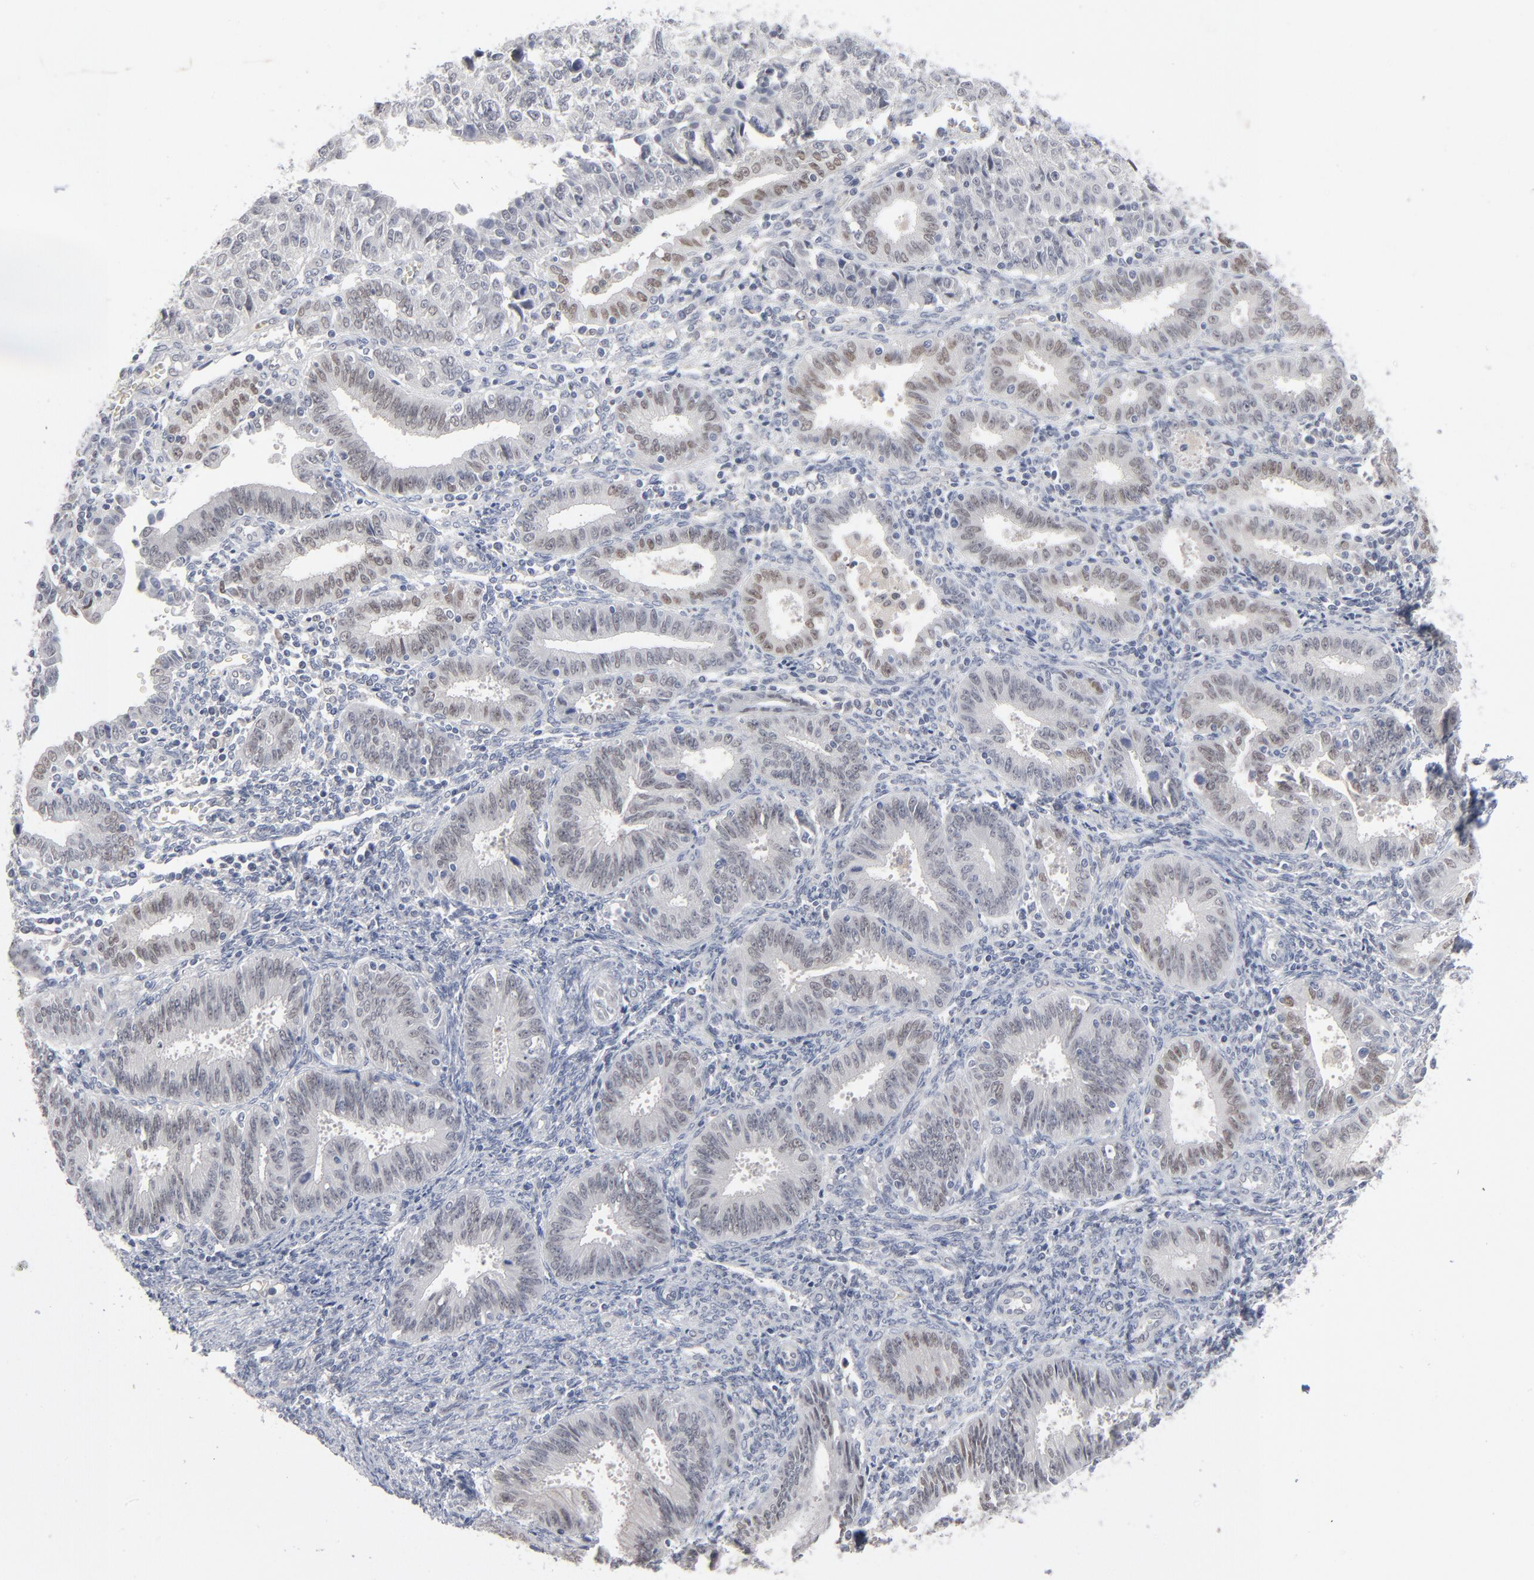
{"staining": {"intensity": "negative", "quantity": "none", "location": "none"}, "tissue": "endometrial cancer", "cell_type": "Tumor cells", "image_type": "cancer", "snomed": [{"axis": "morphology", "description": "Adenocarcinoma, NOS"}, {"axis": "topography", "description": "Endometrium"}], "caption": "Immunohistochemical staining of endometrial cancer (adenocarcinoma) reveals no significant staining in tumor cells.", "gene": "FOXN2", "patient": {"sex": "female", "age": 42}}